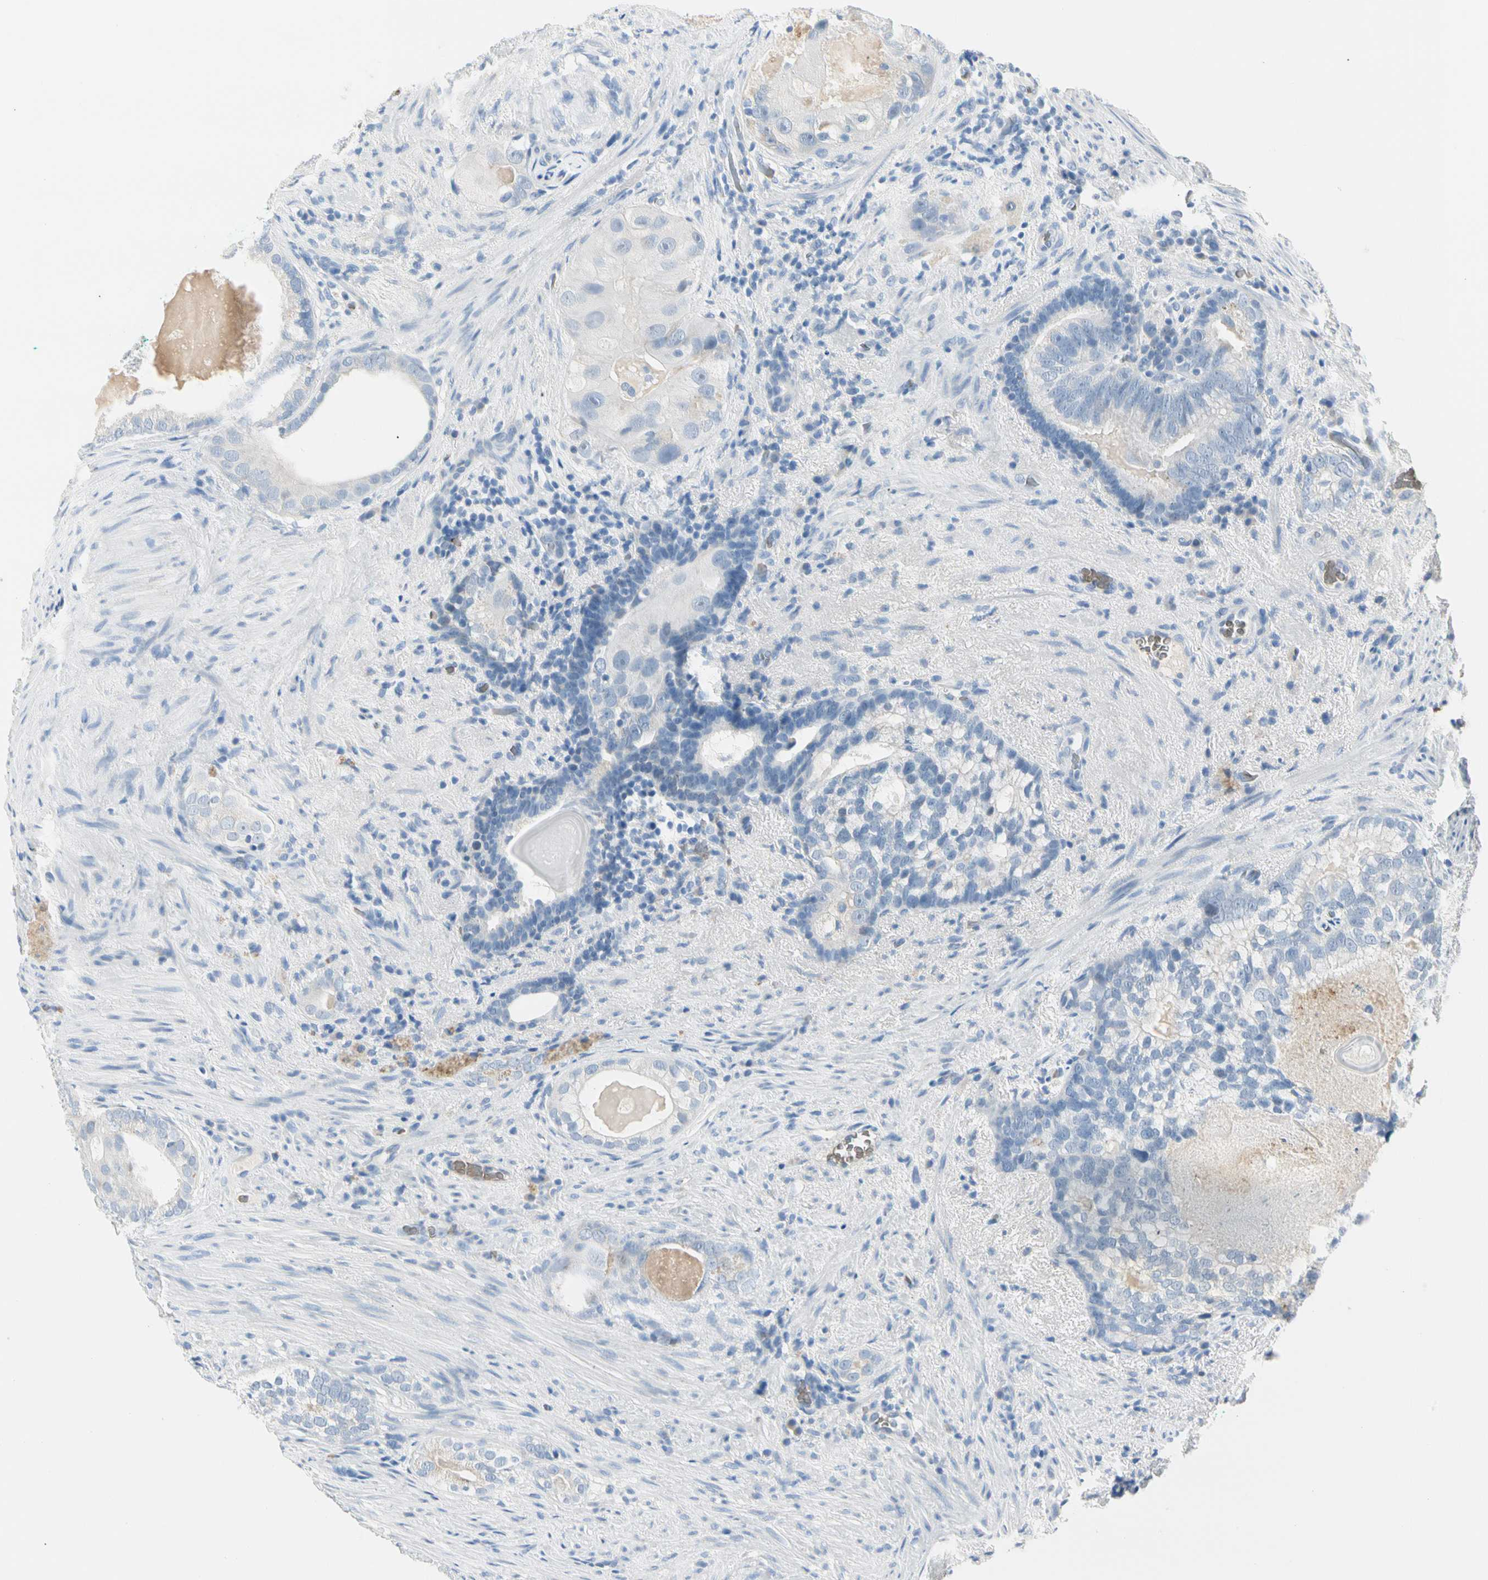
{"staining": {"intensity": "negative", "quantity": "none", "location": "none"}, "tissue": "prostate cancer", "cell_type": "Tumor cells", "image_type": "cancer", "snomed": [{"axis": "morphology", "description": "Adenocarcinoma, High grade"}, {"axis": "topography", "description": "Prostate"}], "caption": "High-grade adenocarcinoma (prostate) was stained to show a protein in brown. There is no significant positivity in tumor cells.", "gene": "CA1", "patient": {"sex": "male", "age": 66}}